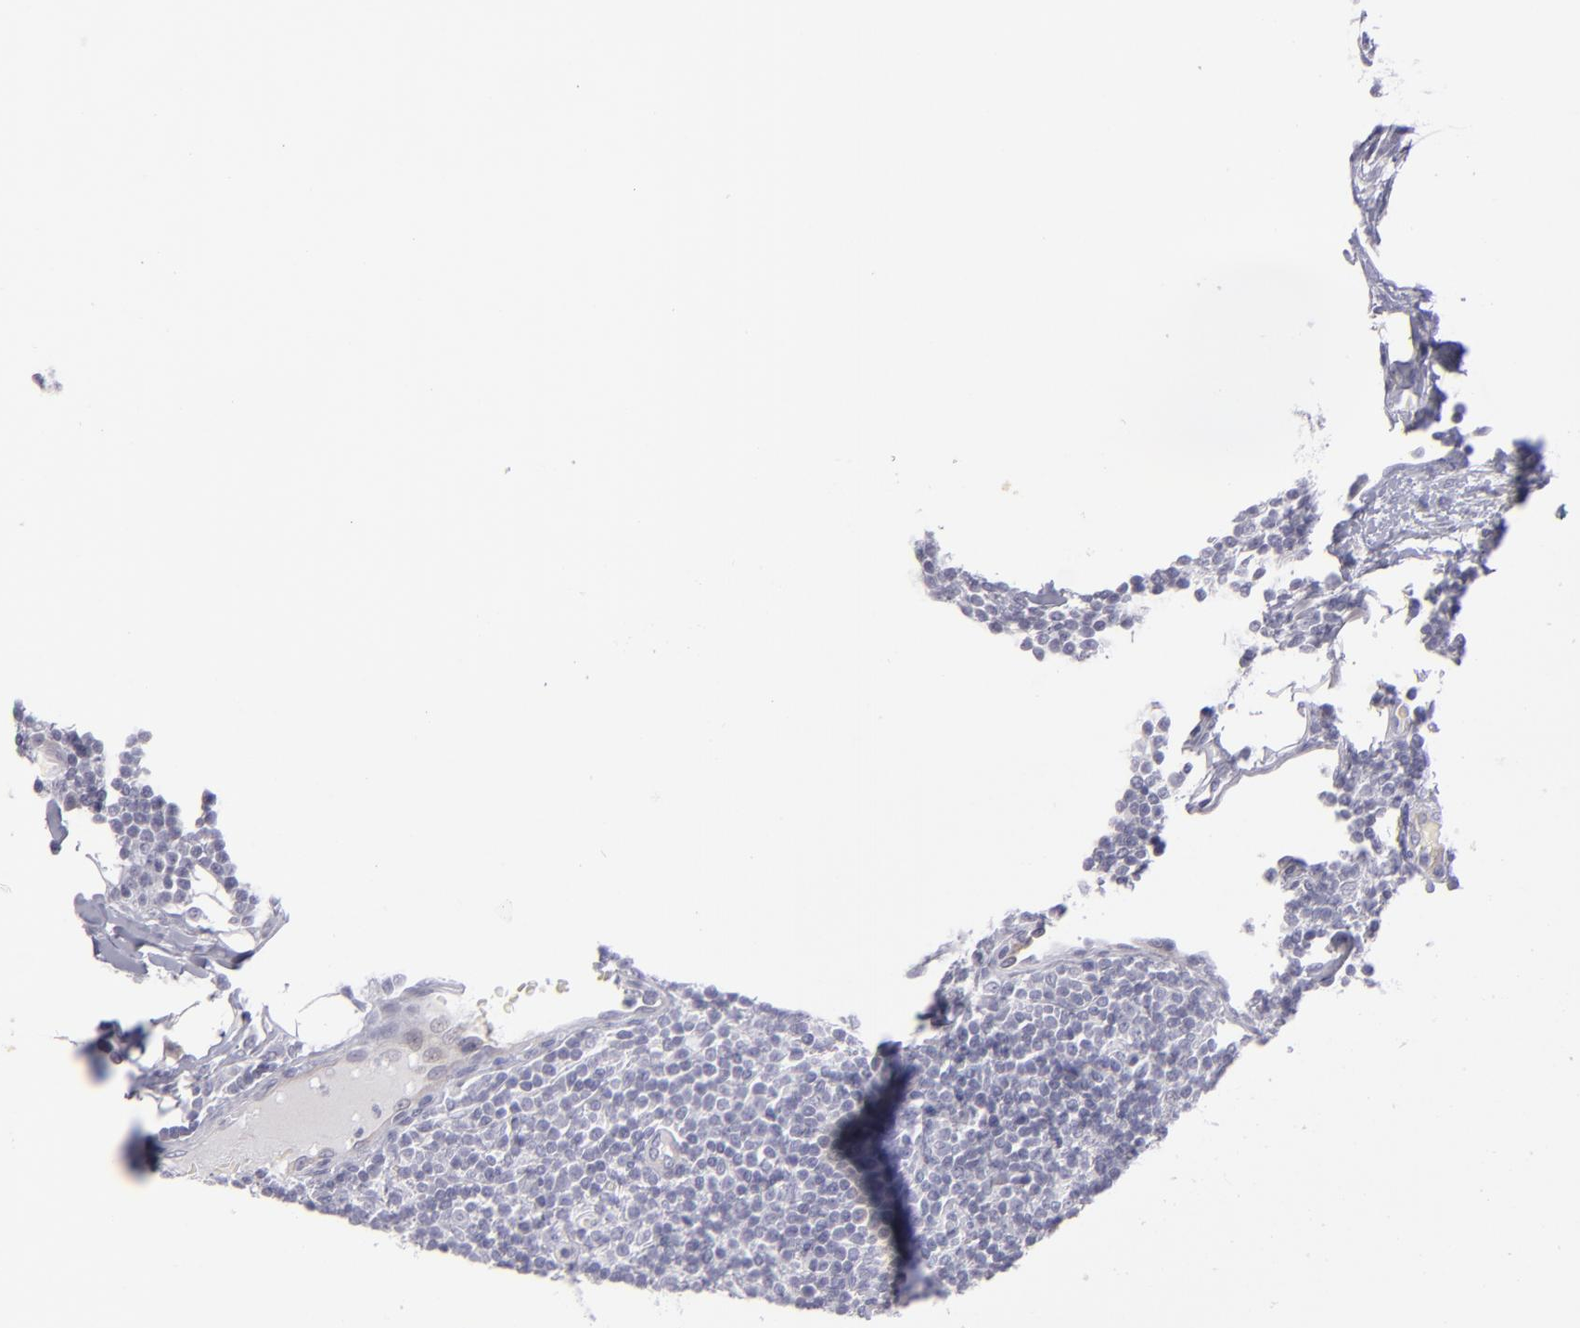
{"staining": {"intensity": "negative", "quantity": "none", "location": "none"}, "tissue": "fallopian tube", "cell_type": "Glandular cells", "image_type": "normal", "snomed": [{"axis": "morphology", "description": "Normal tissue, NOS"}, {"axis": "topography", "description": "Fallopian tube"}, {"axis": "topography", "description": "Ovary"}], "caption": "The micrograph reveals no staining of glandular cells in benign fallopian tube.", "gene": "MYH11", "patient": {"sex": "female", "age": 69}}